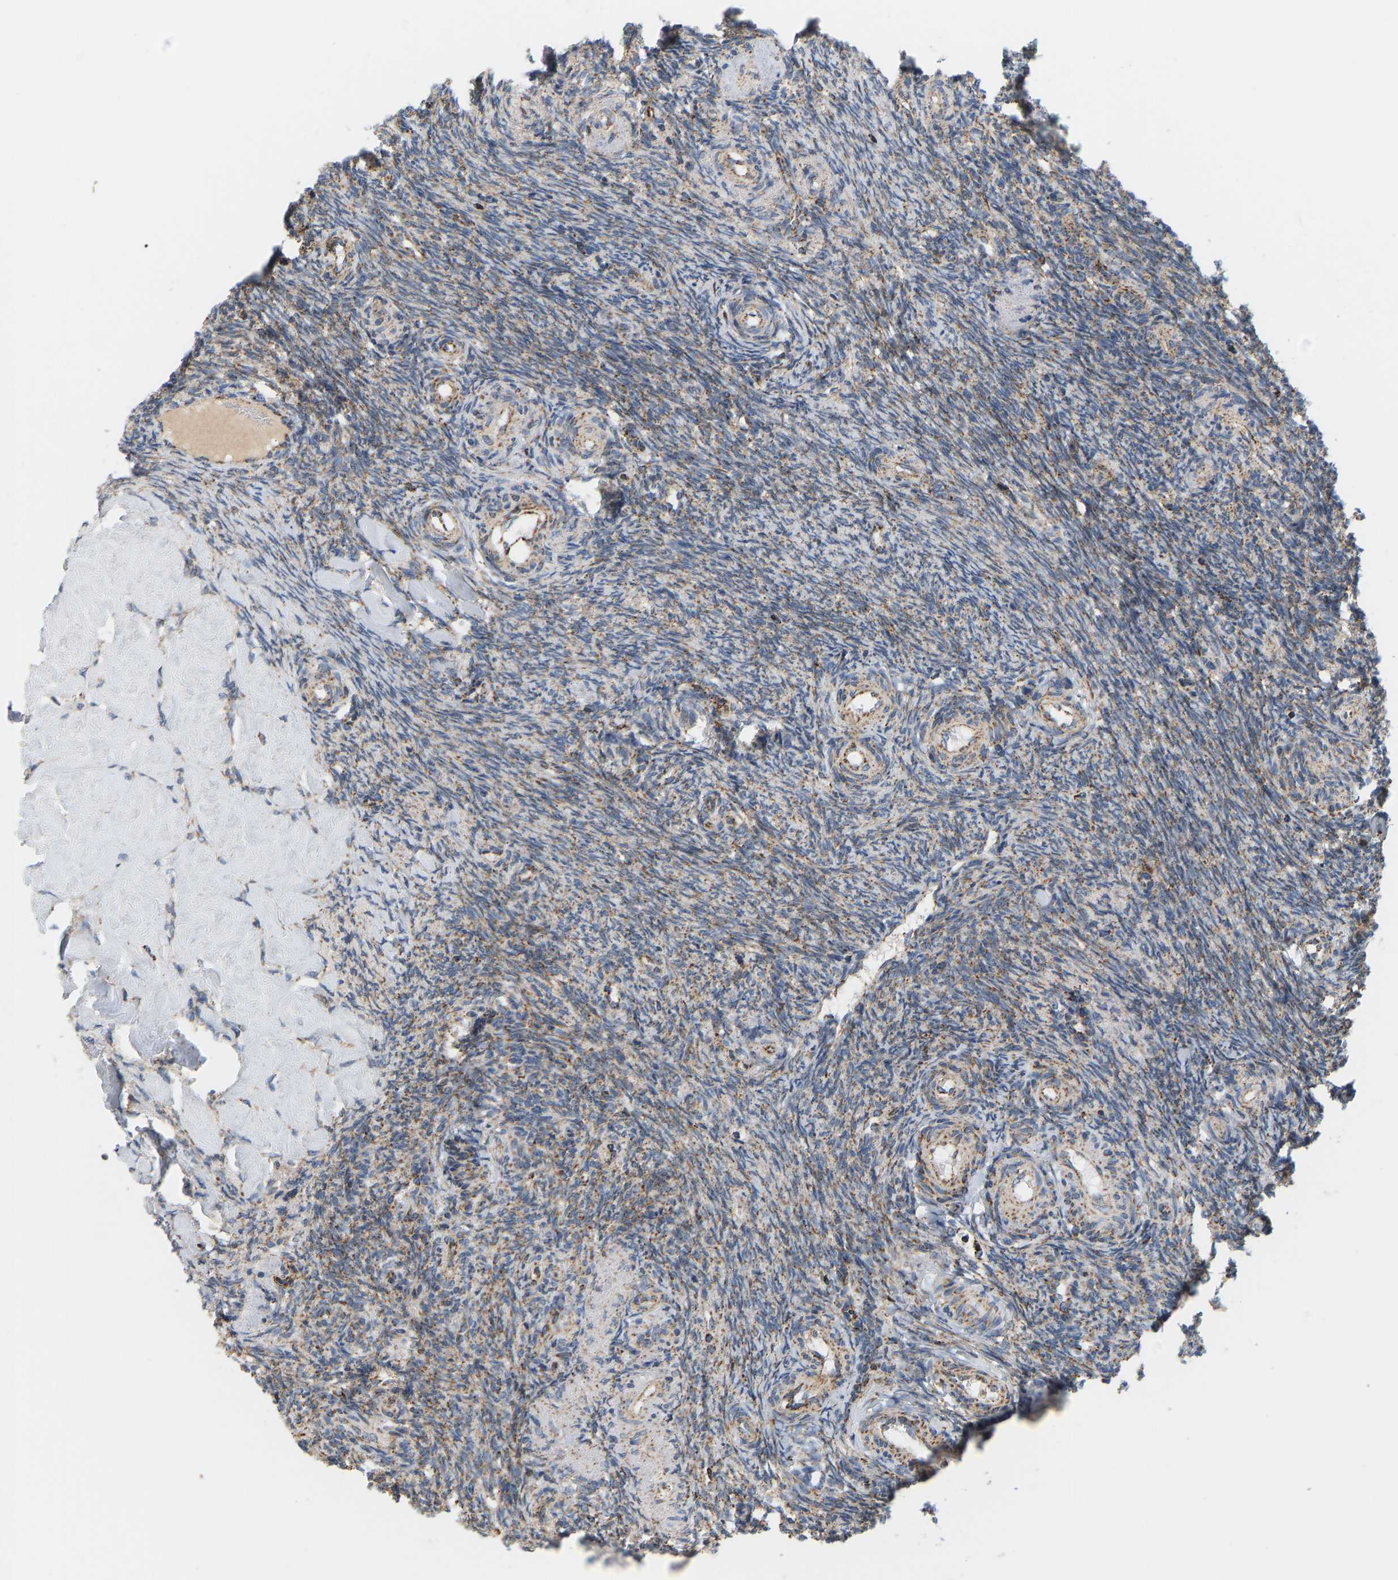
{"staining": {"intensity": "moderate", "quantity": "25%-75%", "location": "cytoplasmic/membranous"}, "tissue": "ovary", "cell_type": "Ovarian stroma cells", "image_type": "normal", "snomed": [{"axis": "morphology", "description": "Normal tissue, NOS"}, {"axis": "topography", "description": "Ovary"}], "caption": "About 25%-75% of ovarian stroma cells in normal ovary show moderate cytoplasmic/membranous protein staining as visualized by brown immunohistochemical staining.", "gene": "GPSM2", "patient": {"sex": "female", "age": 41}}